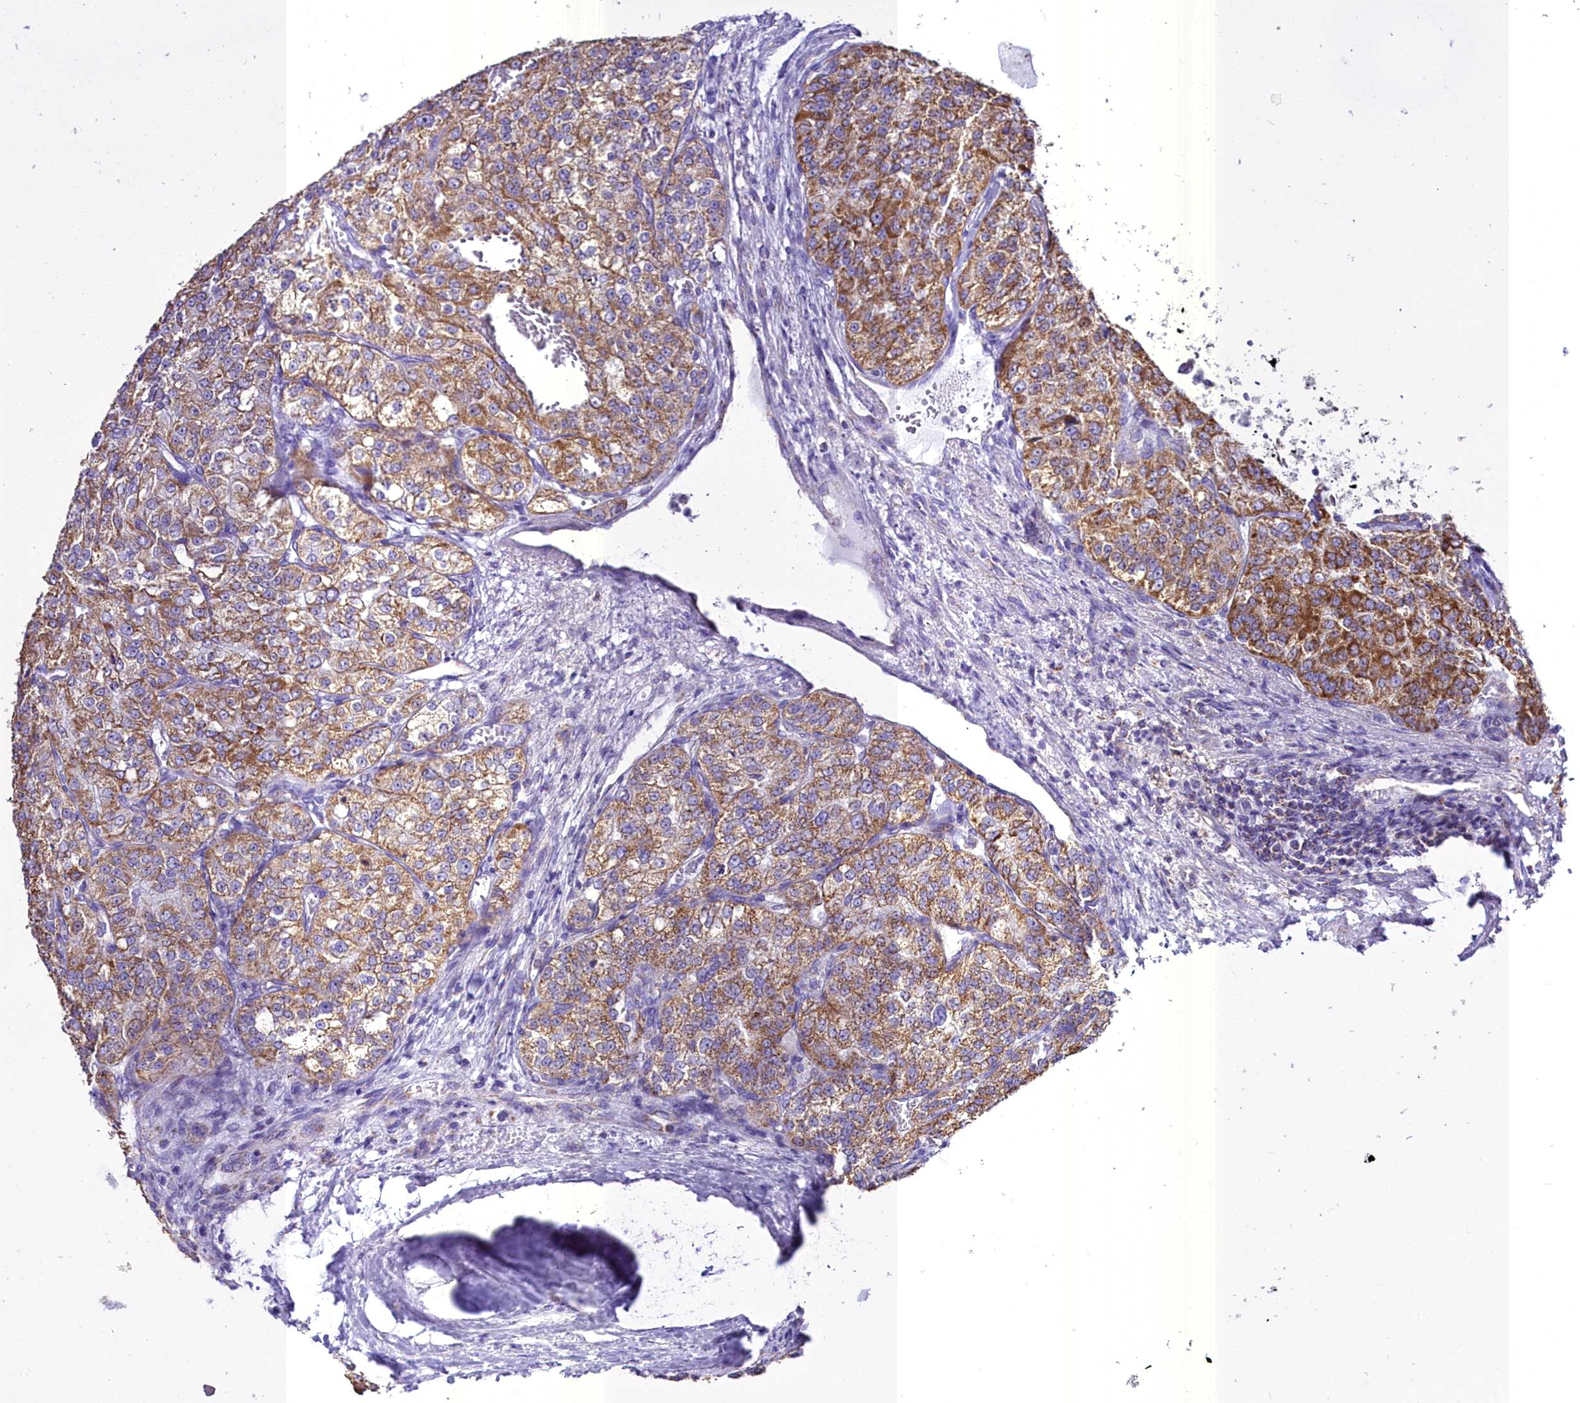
{"staining": {"intensity": "moderate", "quantity": ">75%", "location": "cytoplasmic/membranous"}, "tissue": "renal cancer", "cell_type": "Tumor cells", "image_type": "cancer", "snomed": [{"axis": "morphology", "description": "Adenocarcinoma, NOS"}, {"axis": "topography", "description": "Kidney"}], "caption": "Immunohistochemical staining of human adenocarcinoma (renal) exhibits medium levels of moderate cytoplasmic/membranous protein staining in about >75% of tumor cells. The protein is stained brown, and the nuclei are stained in blue (DAB (3,3'-diaminobenzidine) IHC with brightfield microscopy, high magnification).", "gene": "WDFY3", "patient": {"sex": "female", "age": 63}}